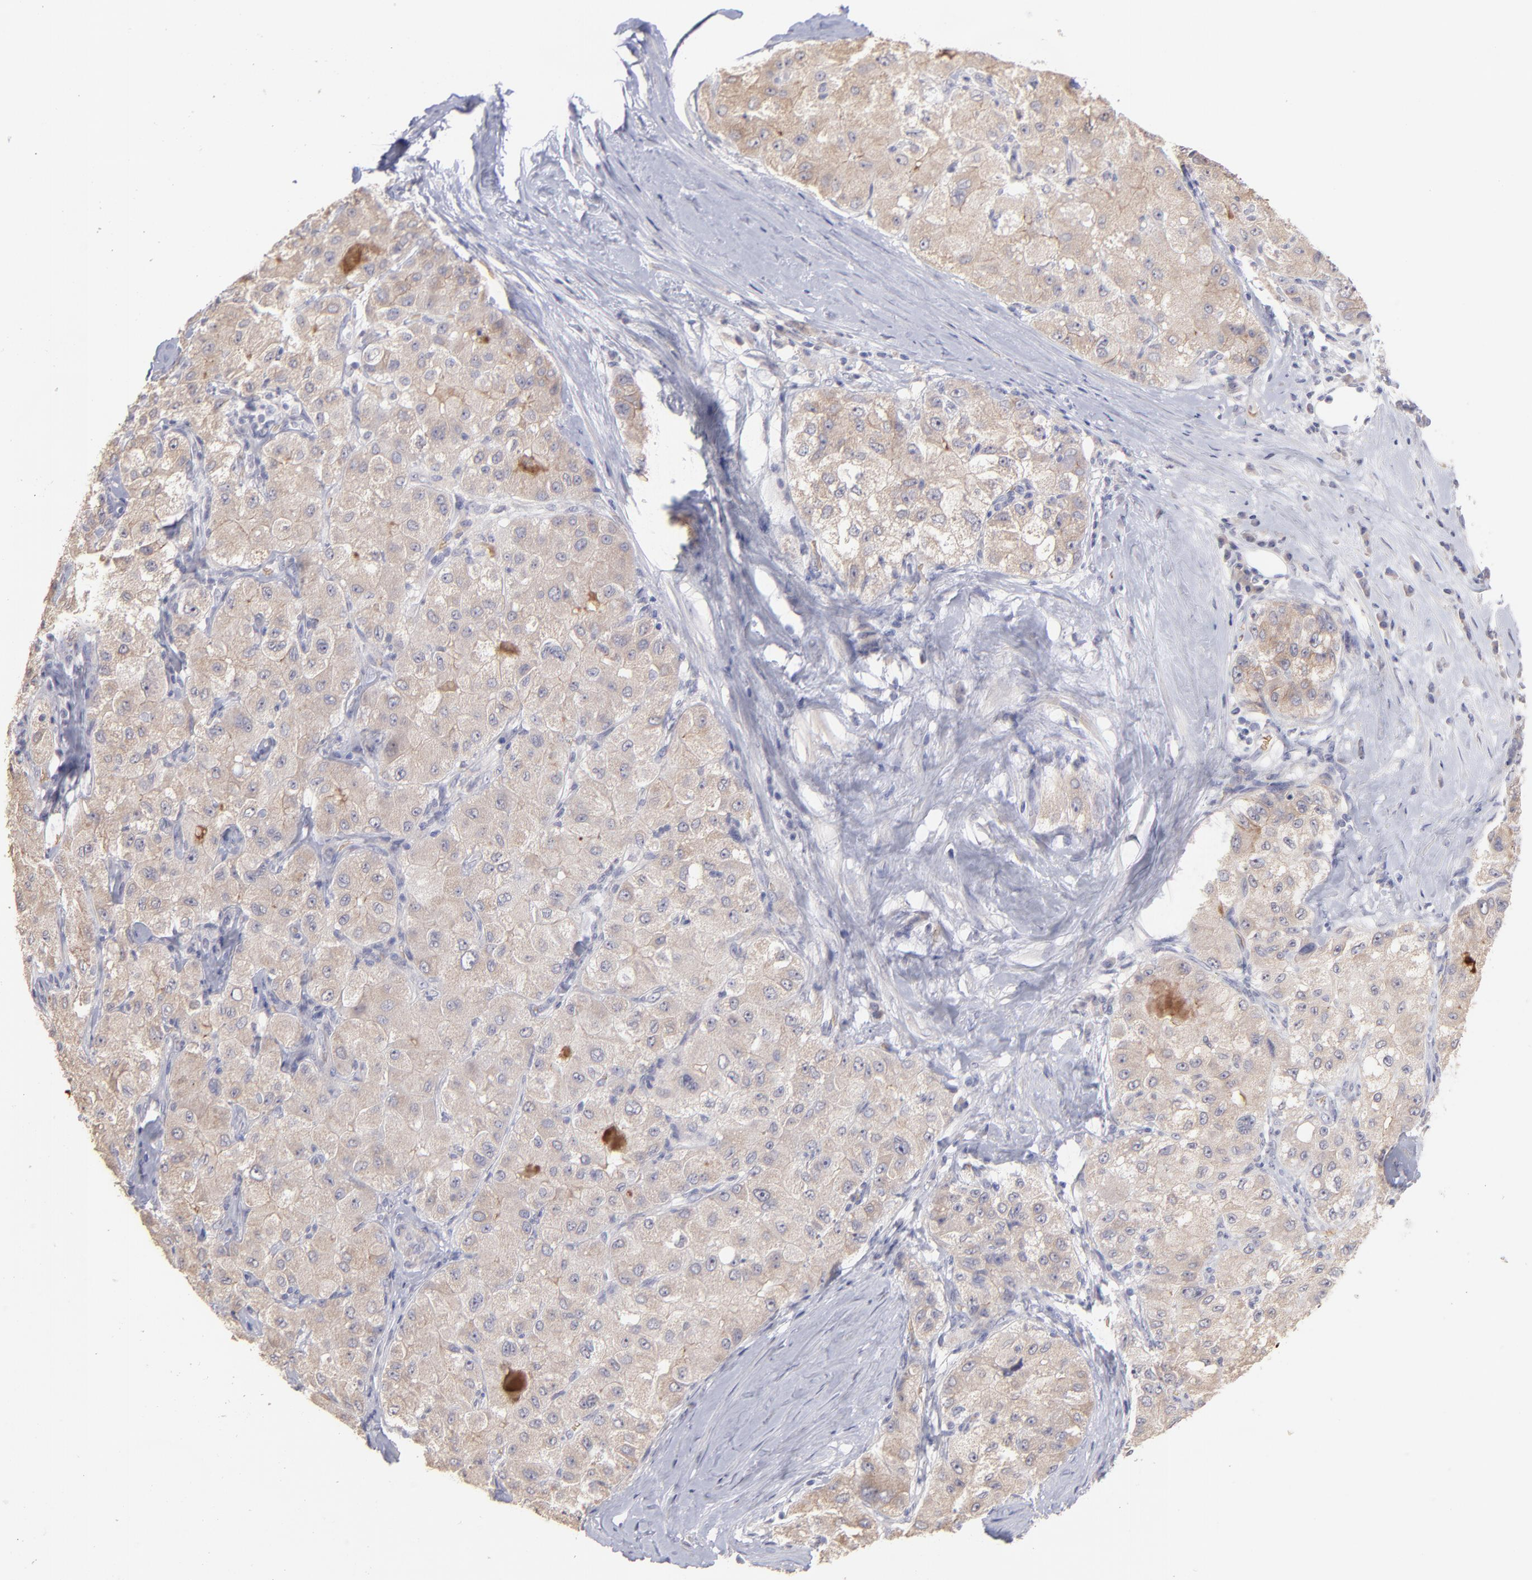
{"staining": {"intensity": "weak", "quantity": ">75%", "location": "cytoplasmic/membranous"}, "tissue": "liver cancer", "cell_type": "Tumor cells", "image_type": "cancer", "snomed": [{"axis": "morphology", "description": "Carcinoma, Hepatocellular, NOS"}, {"axis": "topography", "description": "Liver"}], "caption": "Immunohistochemistry (IHC) photomicrograph of human hepatocellular carcinoma (liver) stained for a protein (brown), which exhibits low levels of weak cytoplasmic/membranous expression in about >75% of tumor cells.", "gene": "F13B", "patient": {"sex": "male", "age": 80}}